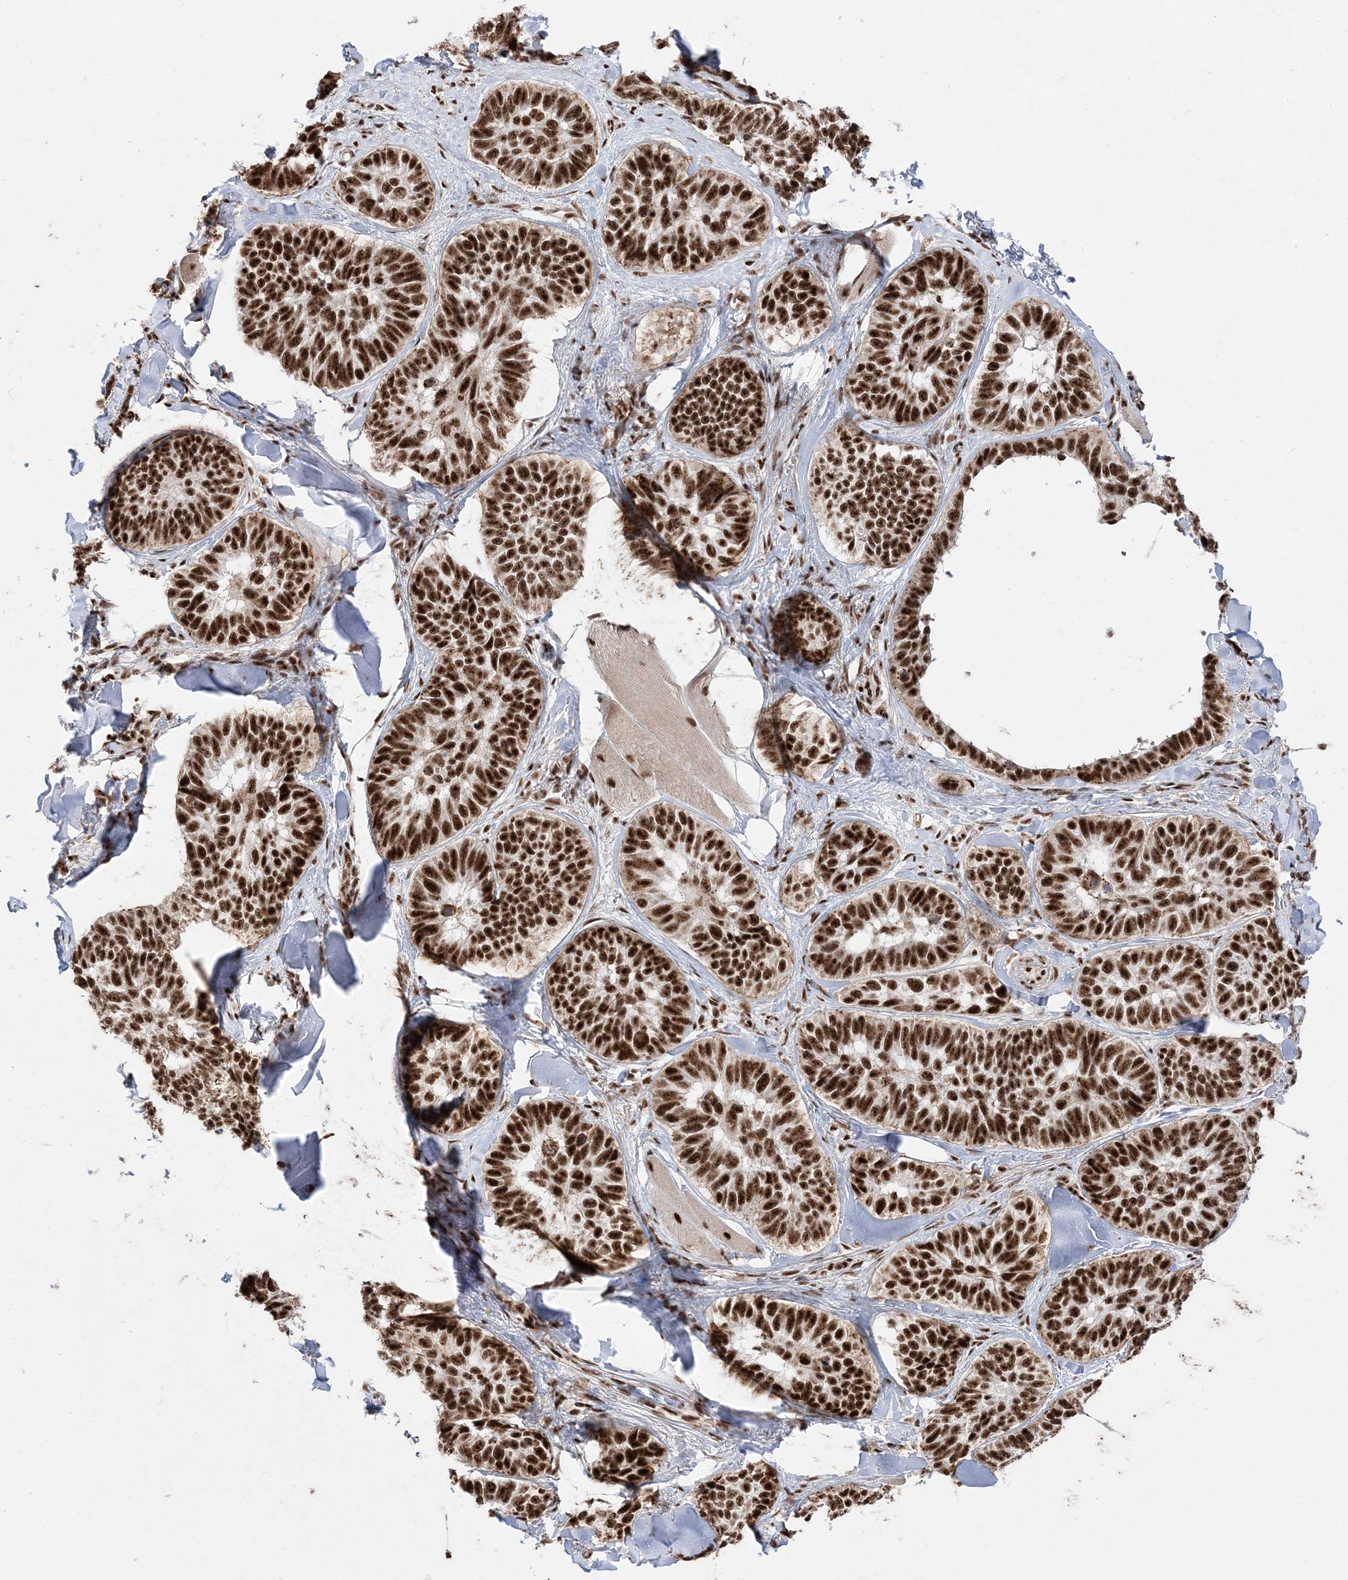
{"staining": {"intensity": "strong", "quantity": ">75%", "location": "nuclear"}, "tissue": "skin cancer", "cell_type": "Tumor cells", "image_type": "cancer", "snomed": [{"axis": "morphology", "description": "Basal cell carcinoma"}, {"axis": "topography", "description": "Skin"}], "caption": "Skin basal cell carcinoma stained for a protein (brown) exhibits strong nuclear positive positivity in approximately >75% of tumor cells.", "gene": "RBM17", "patient": {"sex": "male", "age": 62}}